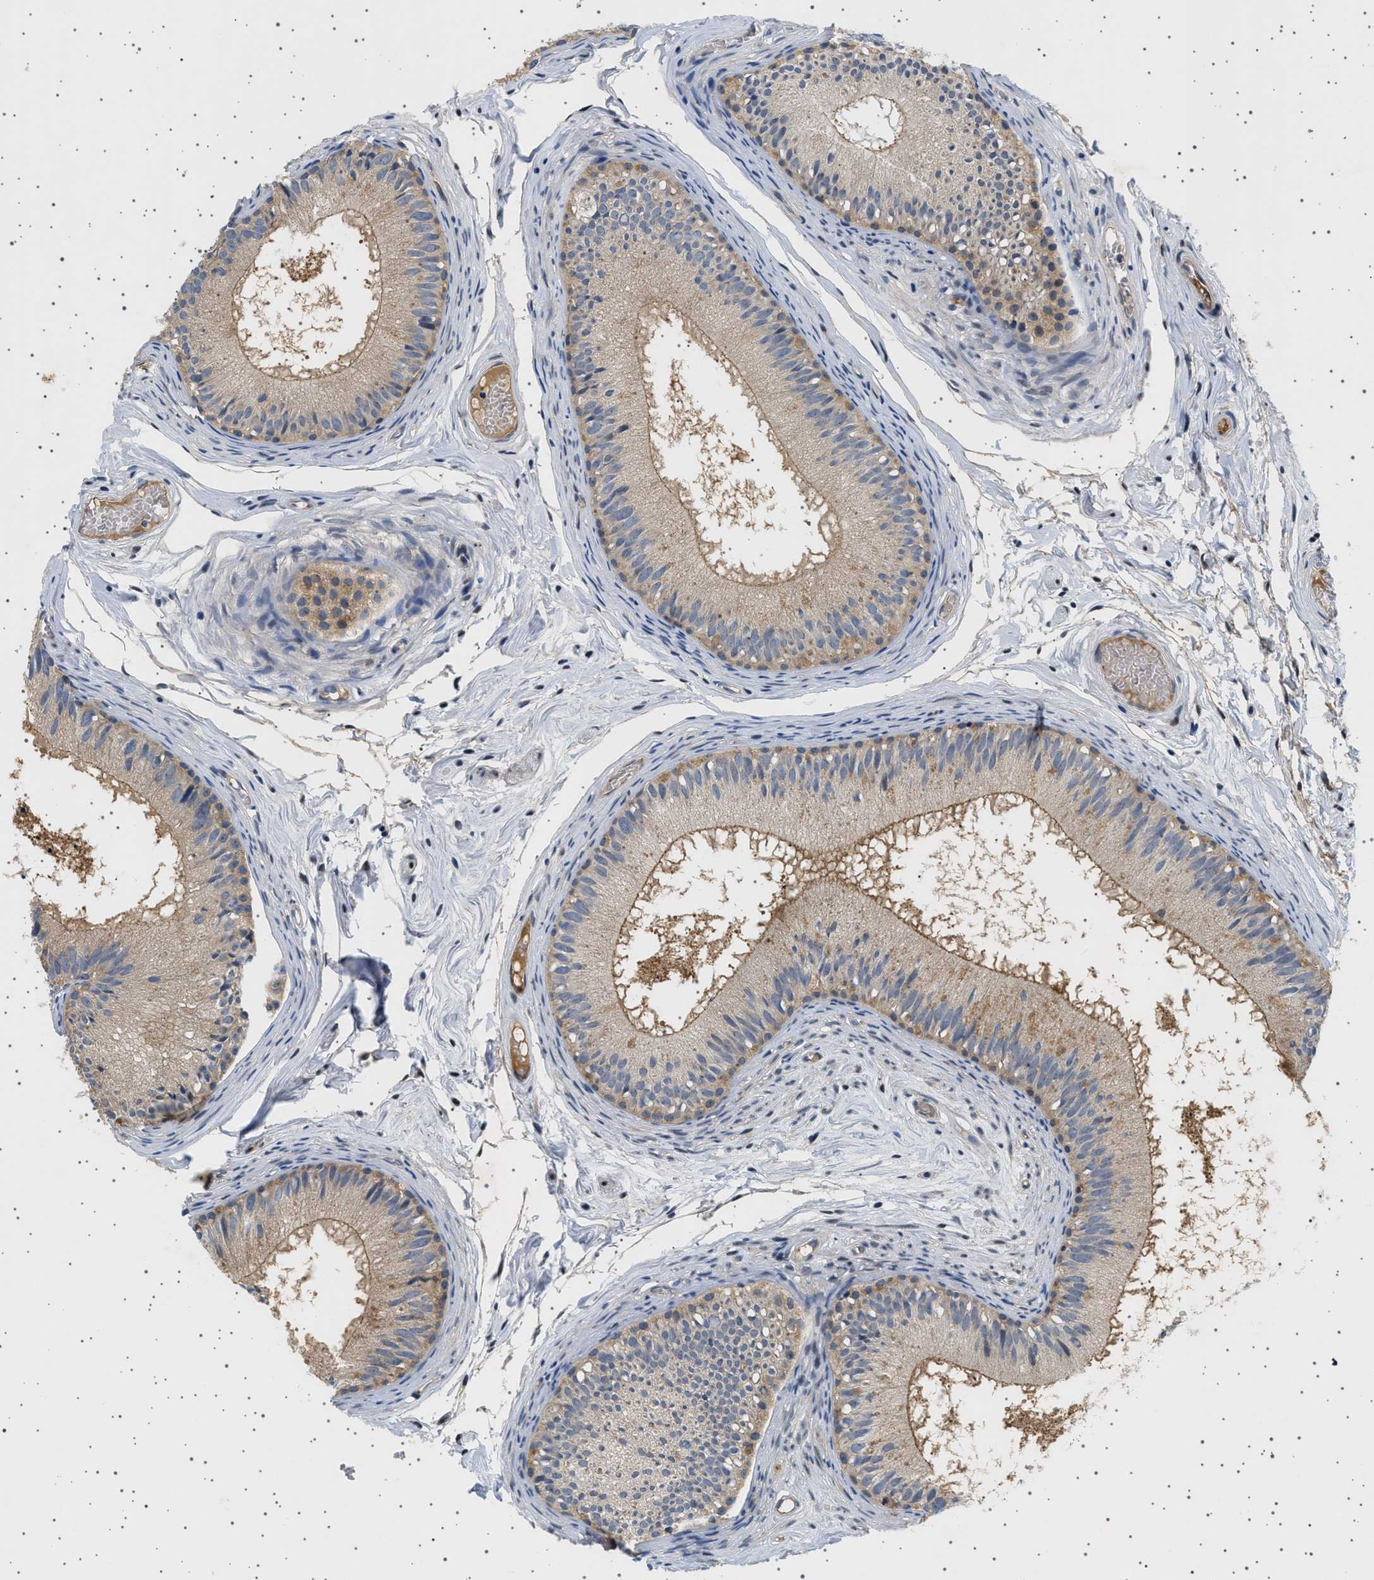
{"staining": {"intensity": "moderate", "quantity": ">75%", "location": "cytoplasmic/membranous"}, "tissue": "epididymis", "cell_type": "Glandular cells", "image_type": "normal", "snomed": [{"axis": "morphology", "description": "Normal tissue, NOS"}, {"axis": "topography", "description": "Epididymis"}], "caption": "Epididymis stained with DAB (3,3'-diaminobenzidine) IHC reveals medium levels of moderate cytoplasmic/membranous positivity in about >75% of glandular cells.", "gene": "PLPP6", "patient": {"sex": "male", "age": 46}}